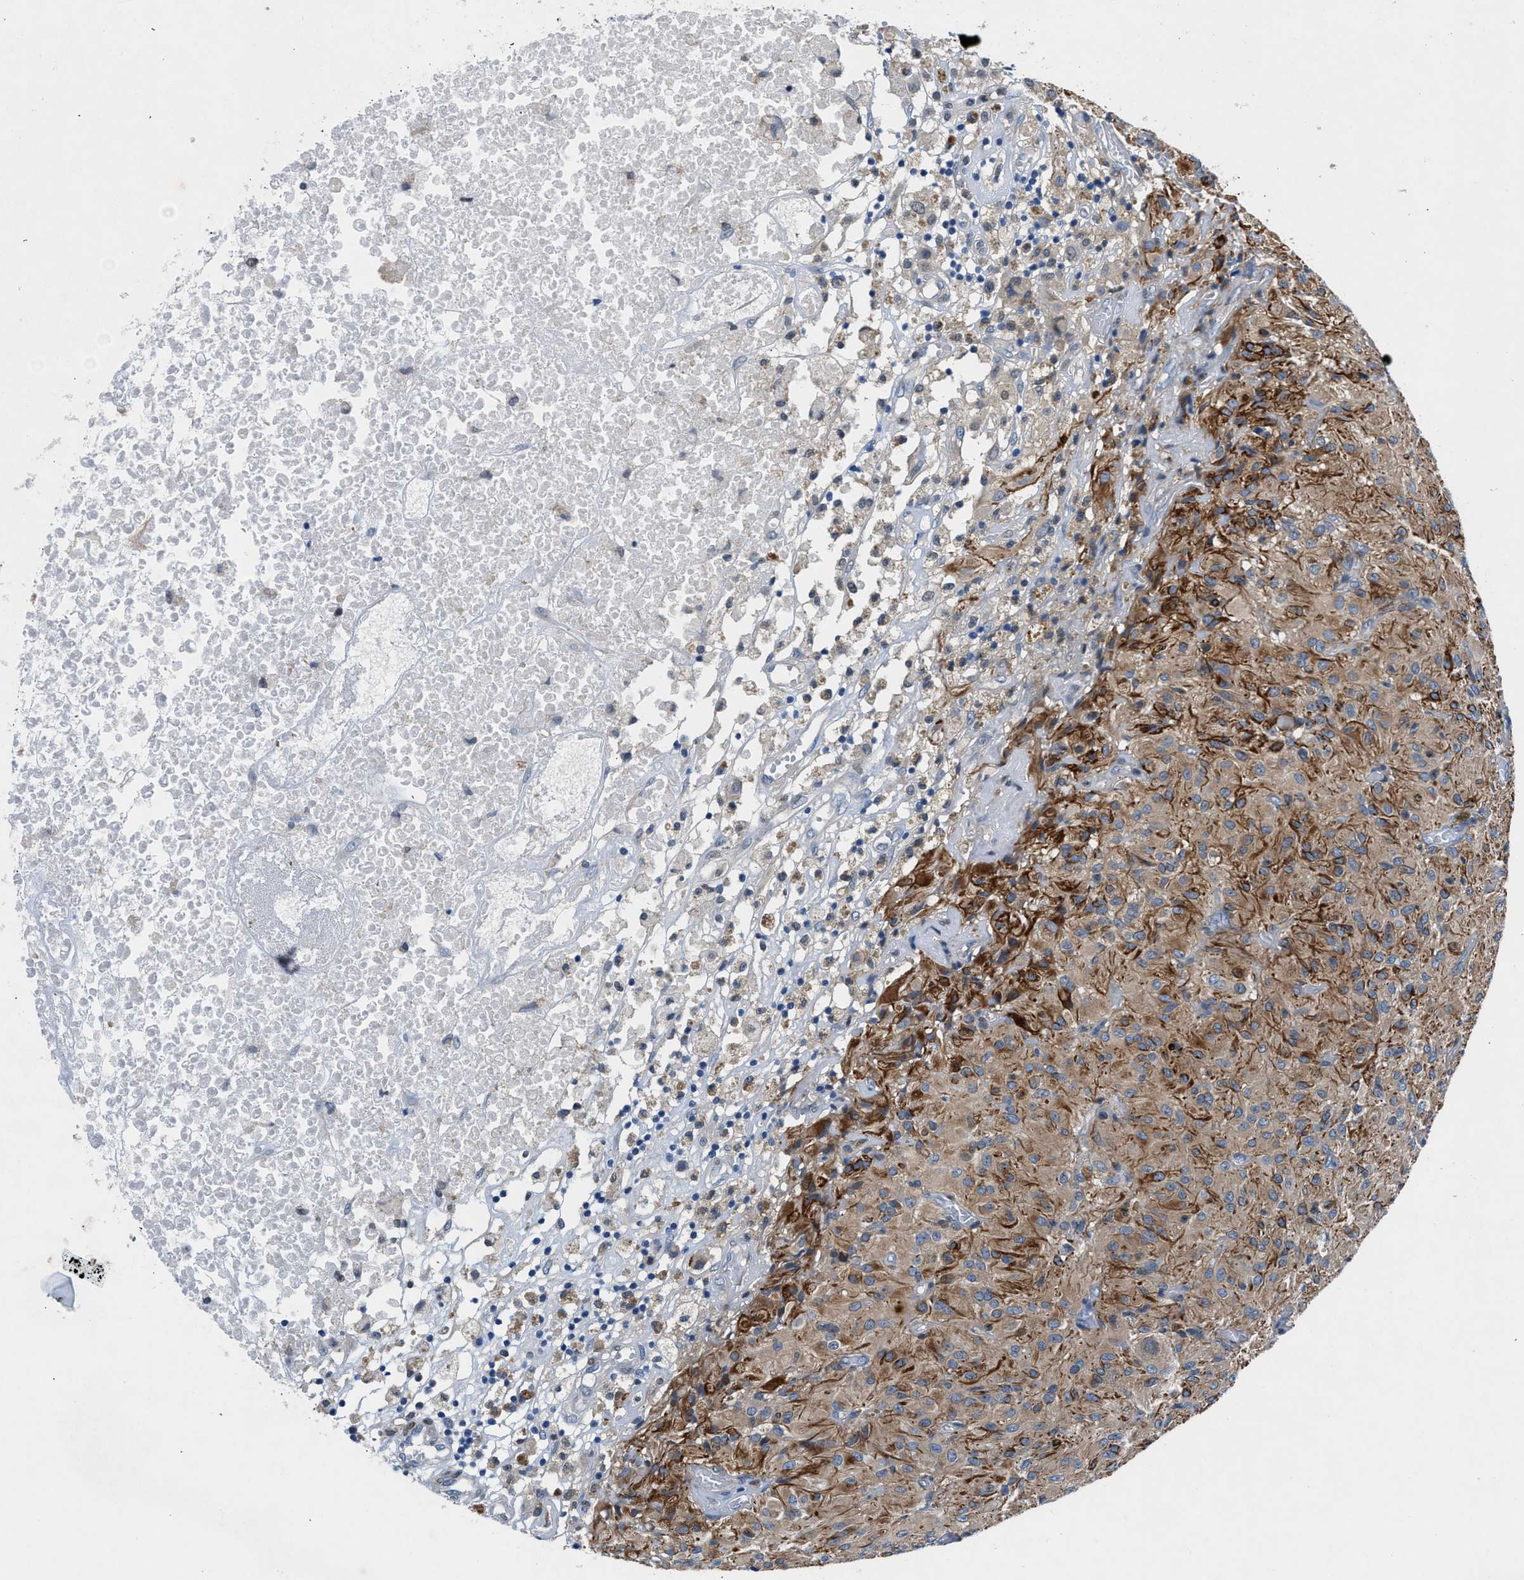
{"staining": {"intensity": "weak", "quantity": "25%-75%", "location": "cytoplasmic/membranous"}, "tissue": "glioma", "cell_type": "Tumor cells", "image_type": "cancer", "snomed": [{"axis": "morphology", "description": "Glioma, malignant, High grade"}, {"axis": "topography", "description": "Brain"}], "caption": "Protein staining of glioma tissue reveals weak cytoplasmic/membranous expression in about 25%-75% of tumor cells.", "gene": "COPS2", "patient": {"sex": "female", "age": 59}}